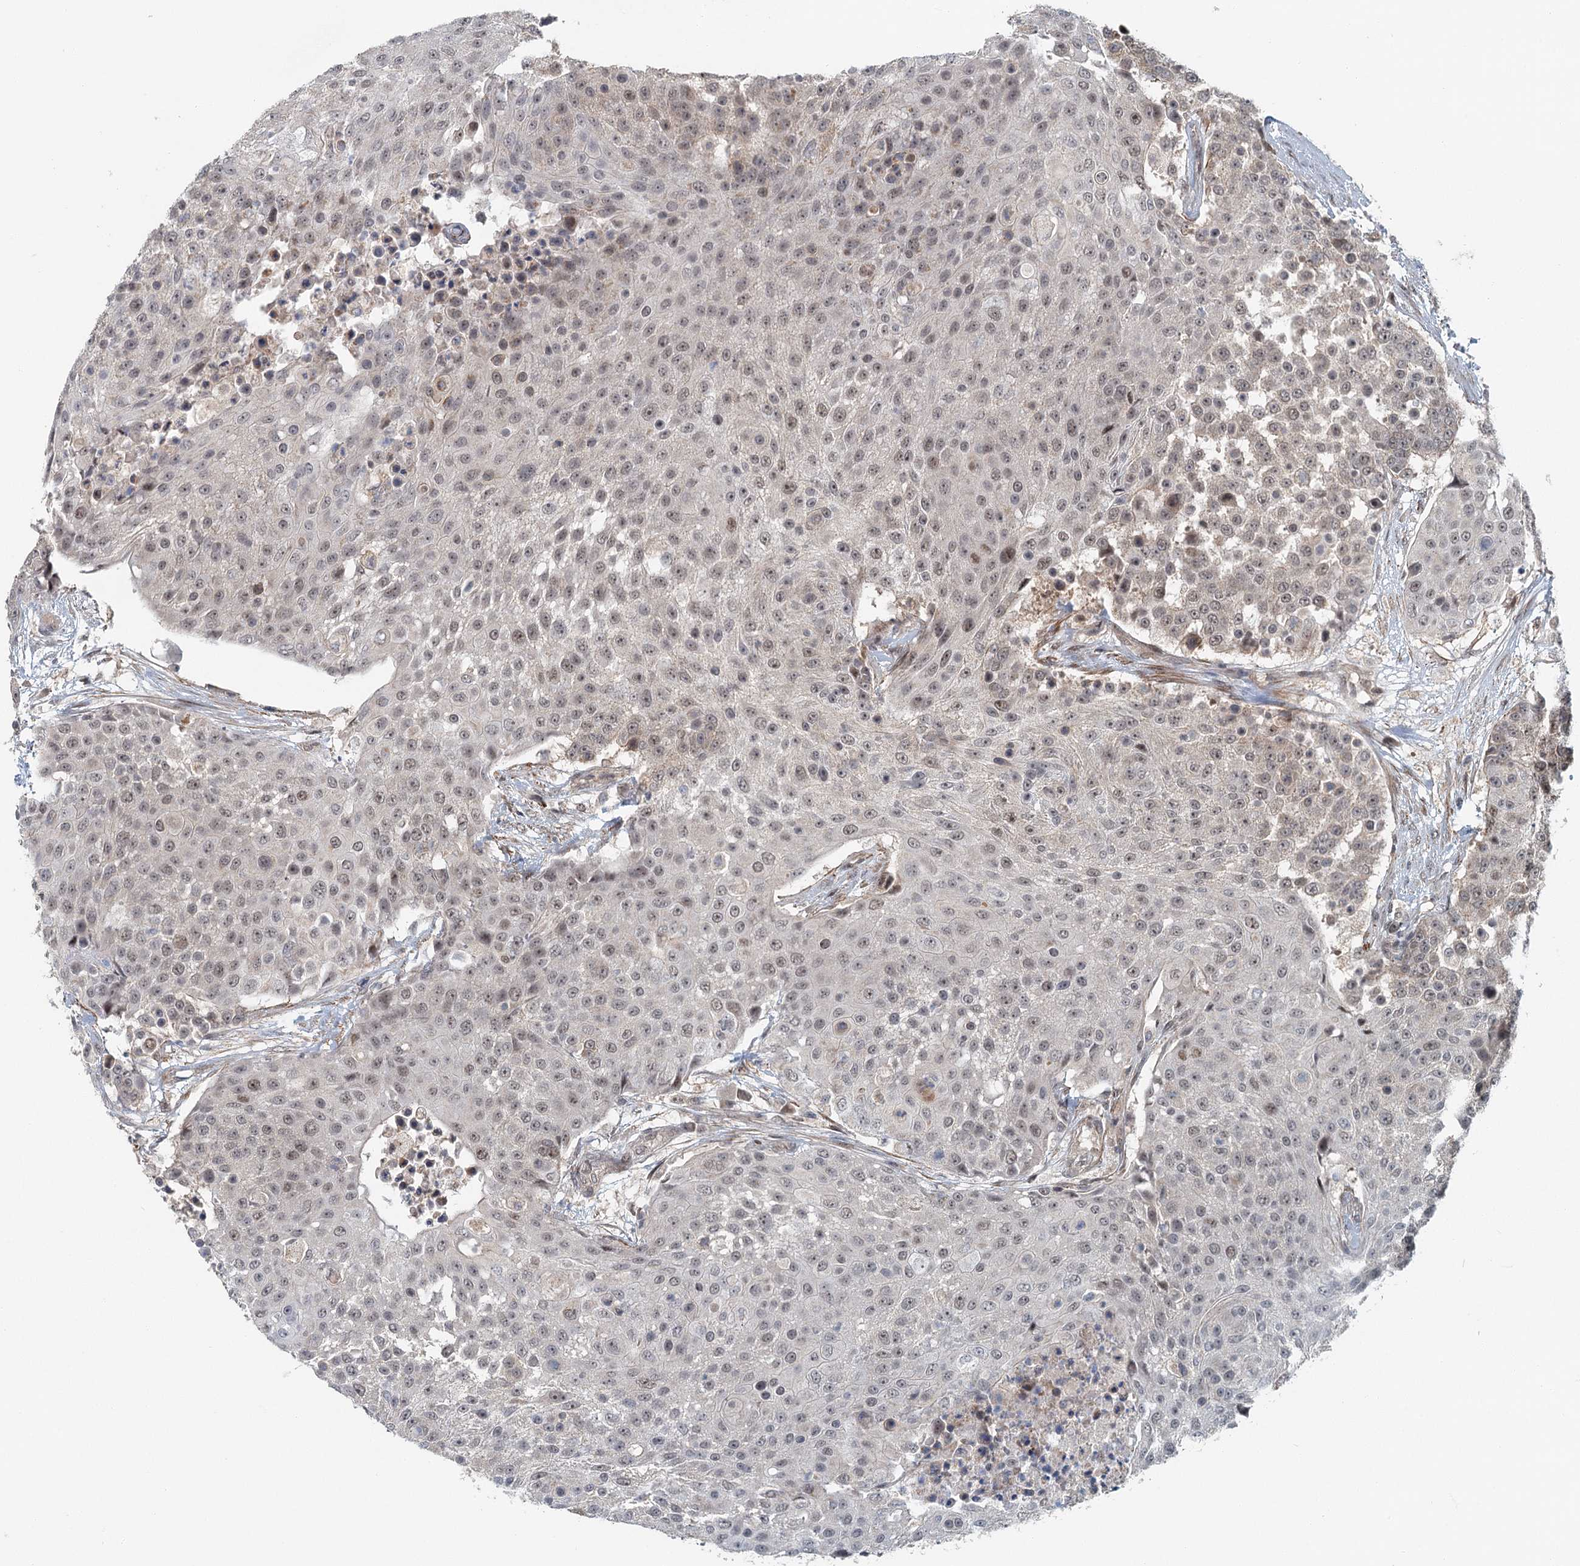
{"staining": {"intensity": "weak", "quantity": ">75%", "location": "nuclear"}, "tissue": "urothelial cancer", "cell_type": "Tumor cells", "image_type": "cancer", "snomed": [{"axis": "morphology", "description": "Urothelial carcinoma, High grade"}, {"axis": "topography", "description": "Urinary bladder"}], "caption": "Urothelial carcinoma (high-grade) stained for a protein reveals weak nuclear positivity in tumor cells.", "gene": "TAS2R42", "patient": {"sex": "female", "age": 63}}